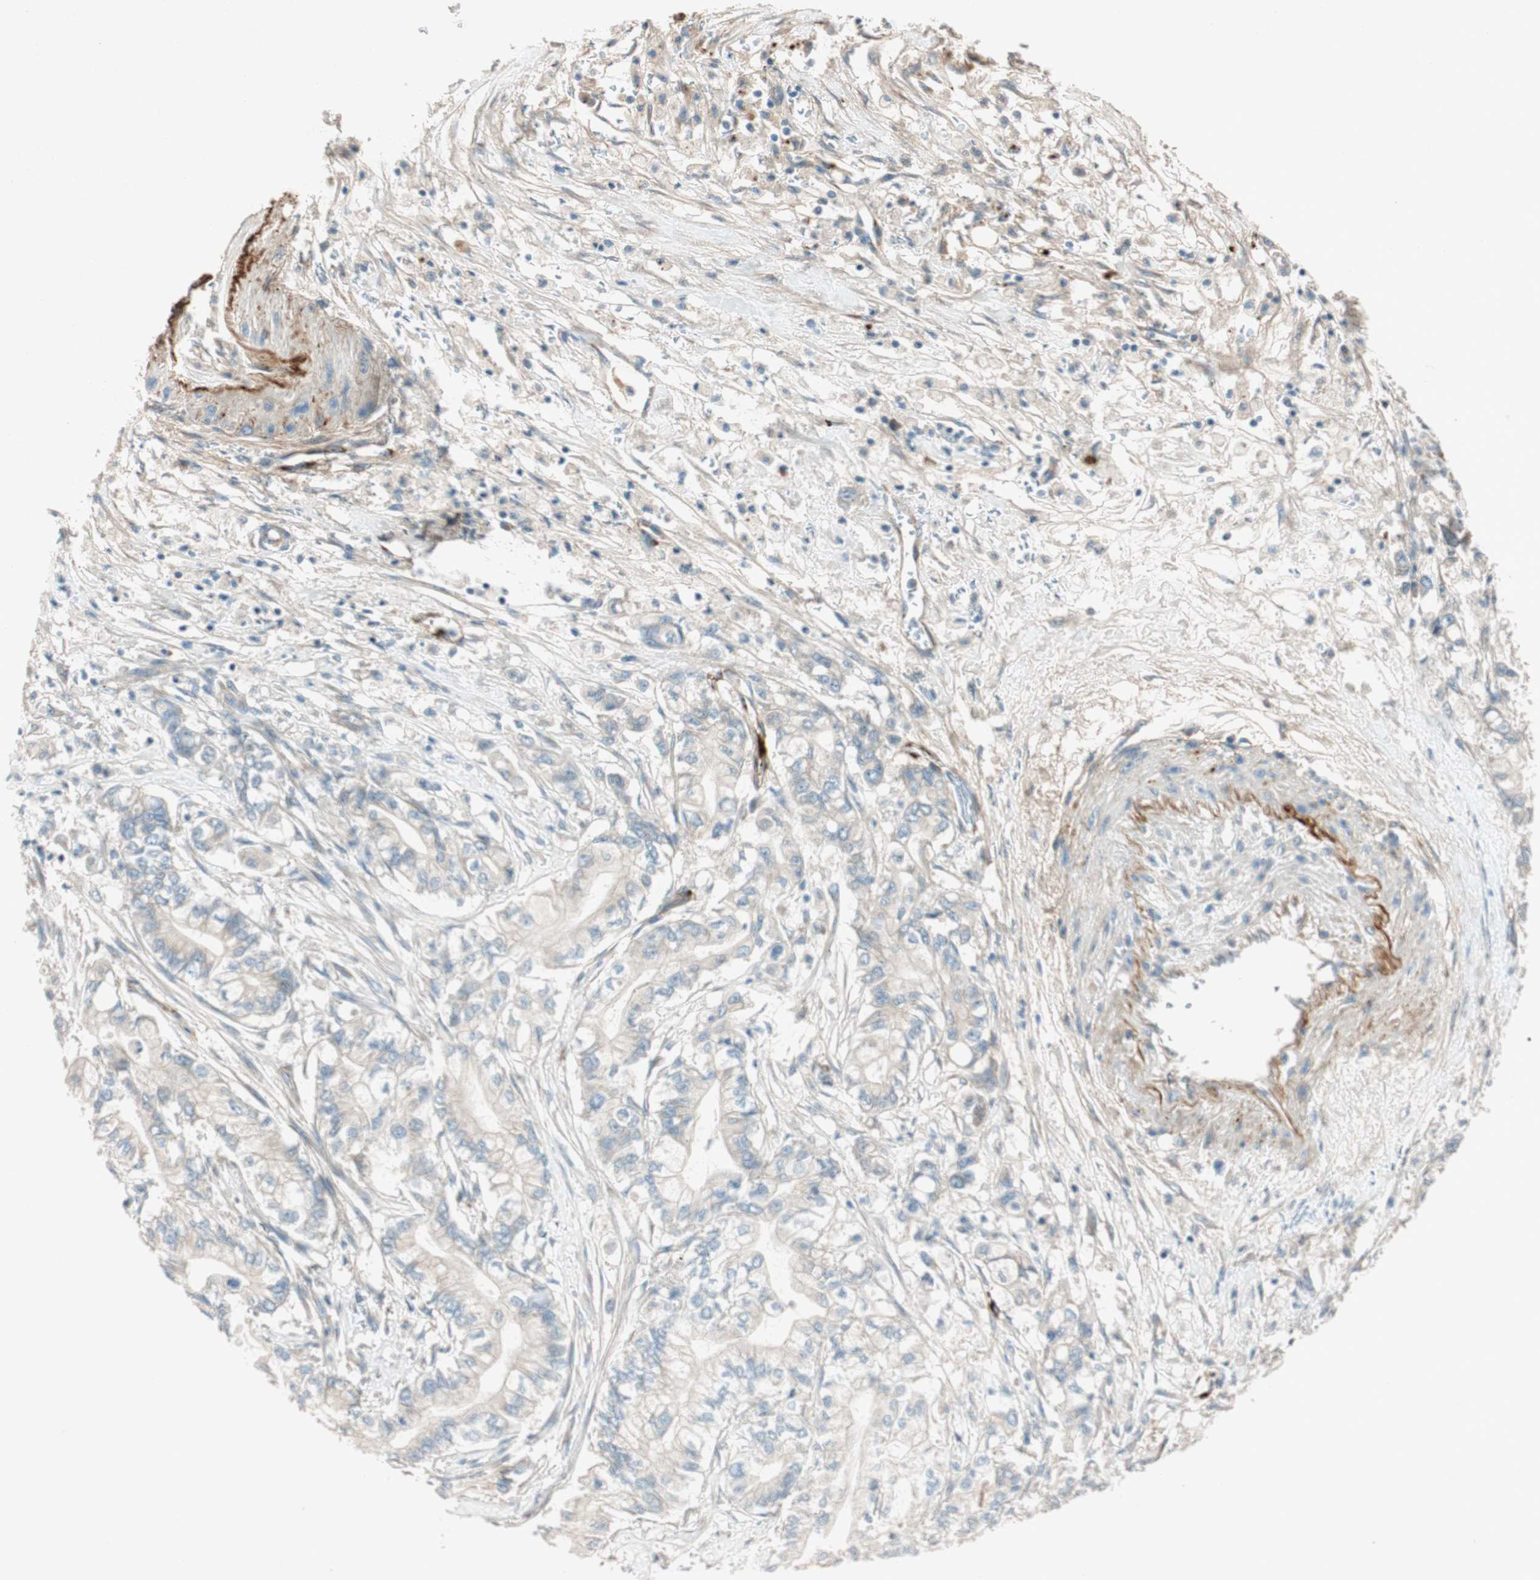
{"staining": {"intensity": "negative", "quantity": "none", "location": "none"}, "tissue": "pancreatic cancer", "cell_type": "Tumor cells", "image_type": "cancer", "snomed": [{"axis": "morphology", "description": "Adenocarcinoma, NOS"}, {"axis": "topography", "description": "Pancreas"}], "caption": "An immunohistochemistry (IHC) histopathology image of pancreatic adenocarcinoma is shown. There is no staining in tumor cells of pancreatic adenocarcinoma. (DAB IHC visualized using brightfield microscopy, high magnification).", "gene": "EPHA6", "patient": {"sex": "male", "age": 70}}